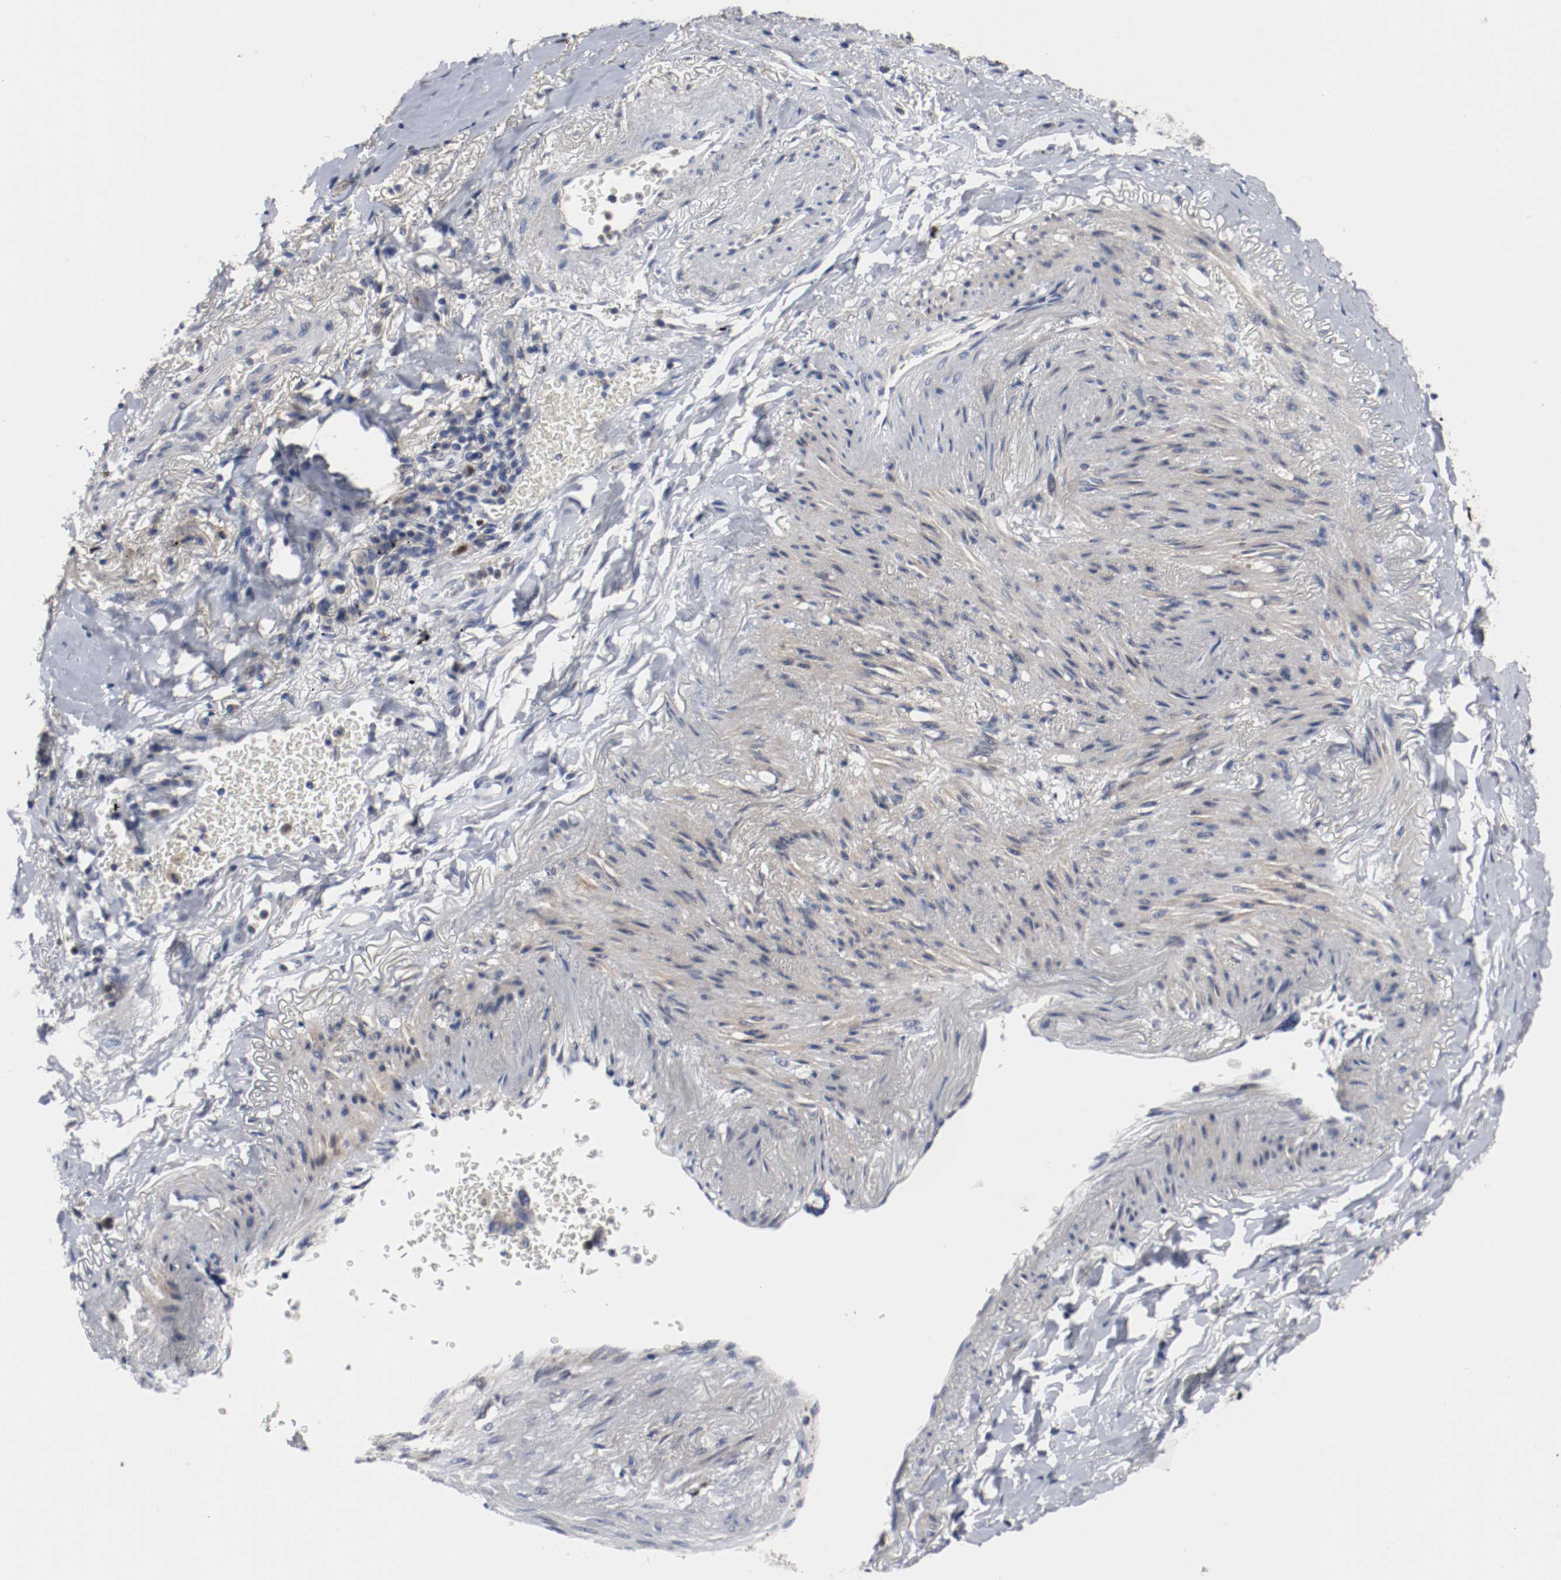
{"staining": {"intensity": "weak", "quantity": "<25%", "location": "nuclear"}, "tissue": "lung cancer", "cell_type": "Tumor cells", "image_type": "cancer", "snomed": [{"axis": "morphology", "description": "Adenocarcinoma, NOS"}, {"axis": "topography", "description": "Lung"}], "caption": "A micrograph of lung cancer (adenocarcinoma) stained for a protein exhibits no brown staining in tumor cells.", "gene": "MCM6", "patient": {"sex": "female", "age": 64}}